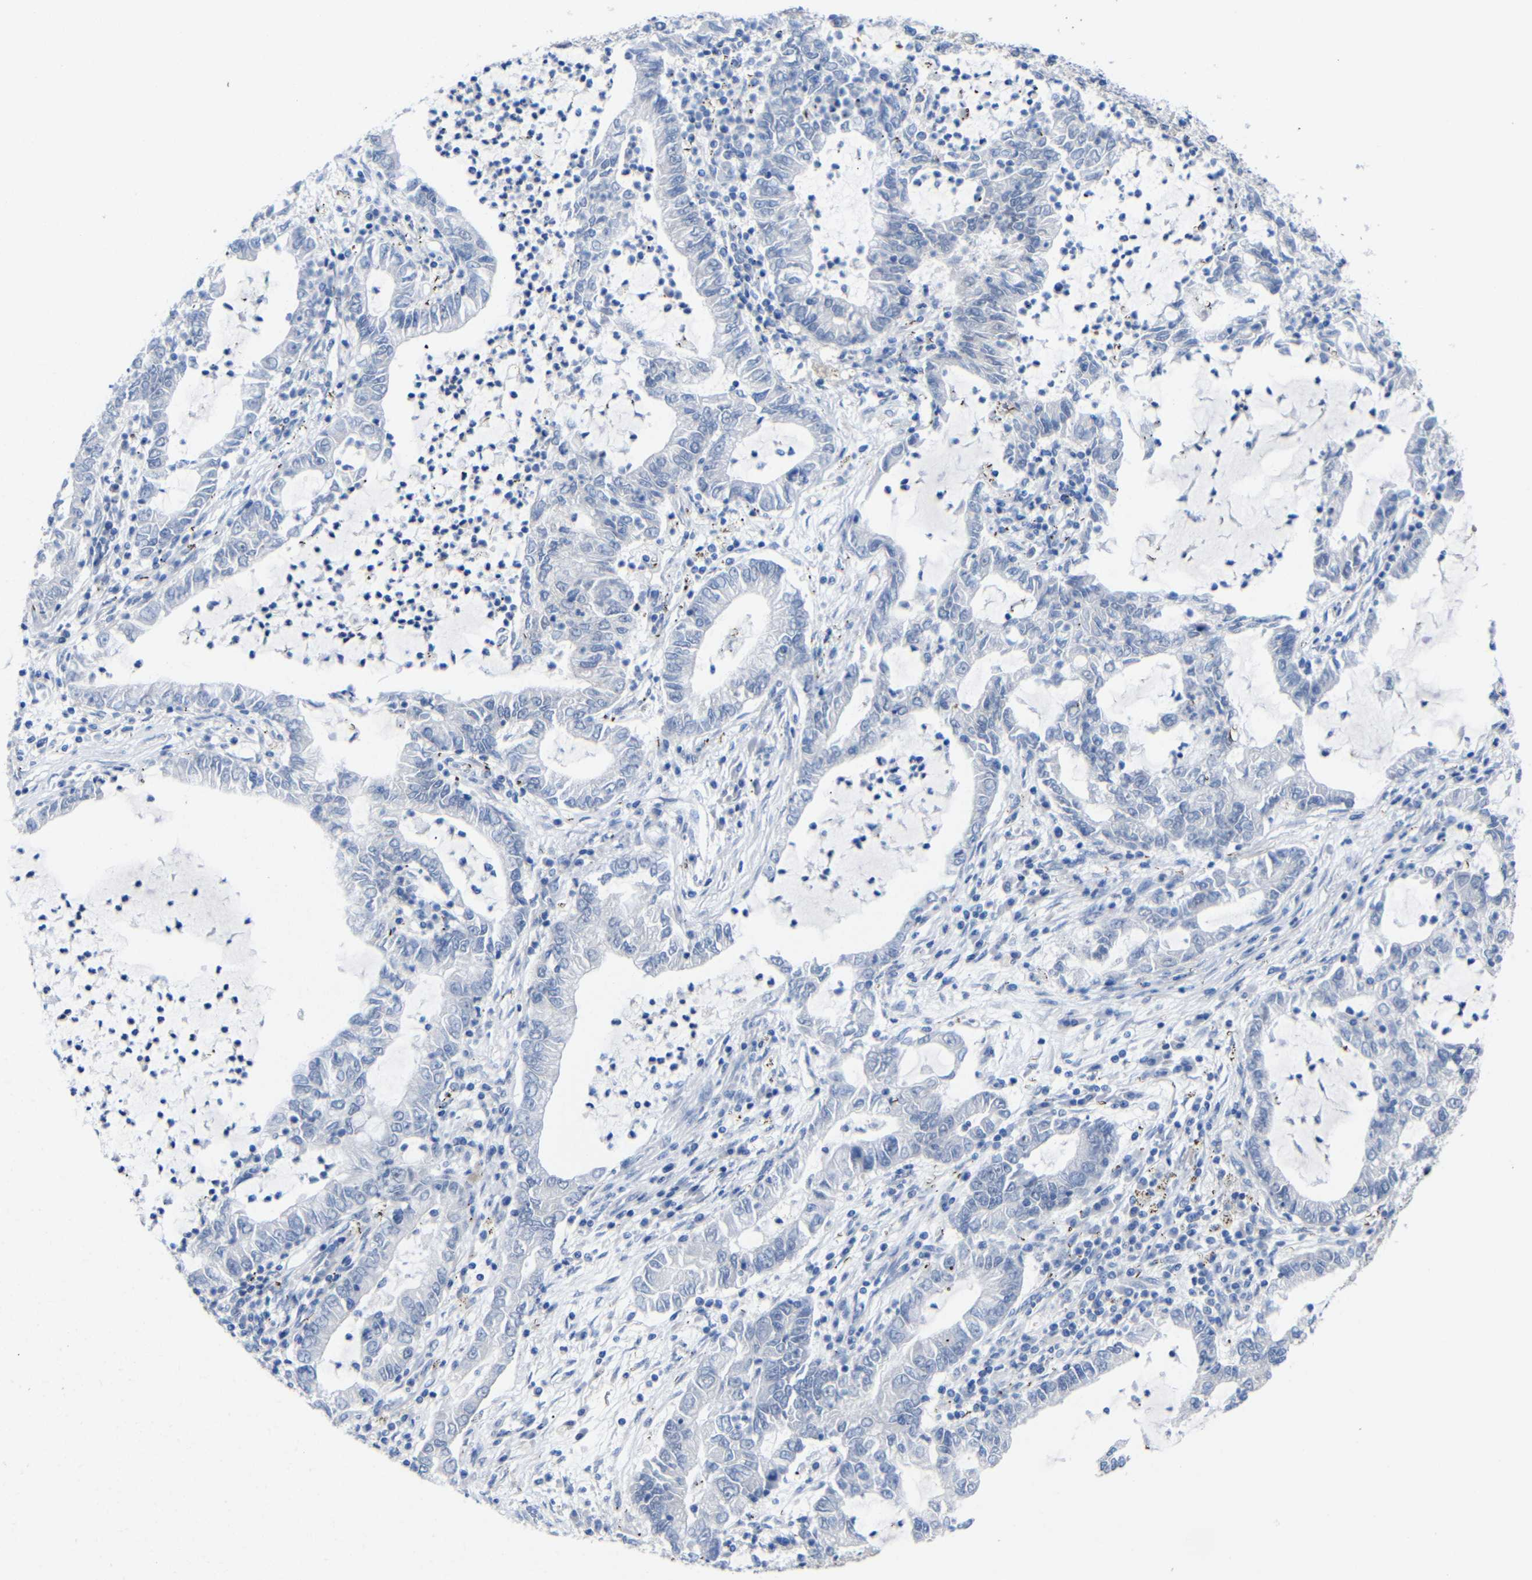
{"staining": {"intensity": "negative", "quantity": "none", "location": "none"}, "tissue": "lung cancer", "cell_type": "Tumor cells", "image_type": "cancer", "snomed": [{"axis": "morphology", "description": "Adenocarcinoma, NOS"}, {"axis": "topography", "description": "Lung"}], "caption": "This is an immunohistochemistry histopathology image of lung cancer. There is no expression in tumor cells.", "gene": "CMTM1", "patient": {"sex": "female", "age": 51}}